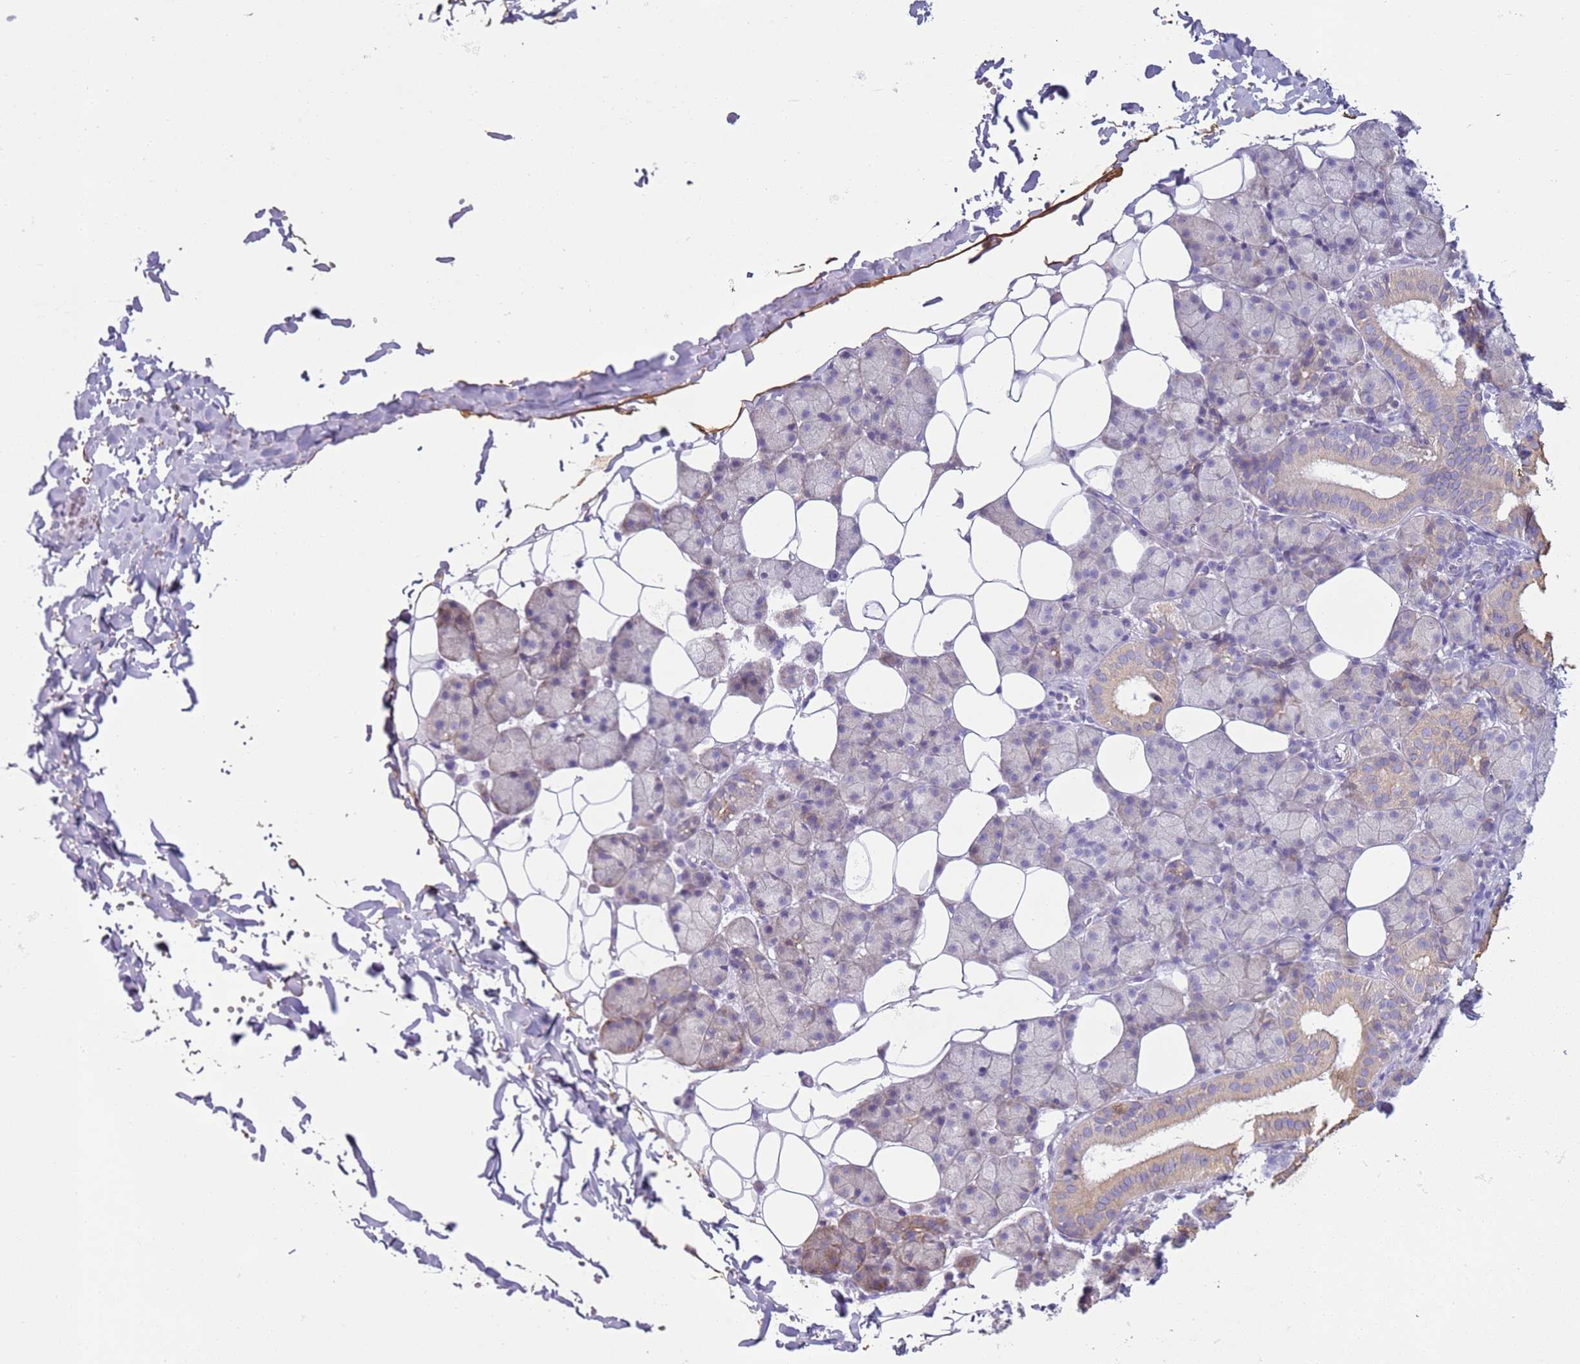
{"staining": {"intensity": "weak", "quantity": "25%-75%", "location": "cytoplasmic/membranous"}, "tissue": "salivary gland", "cell_type": "Glandular cells", "image_type": "normal", "snomed": [{"axis": "morphology", "description": "Normal tissue, NOS"}, {"axis": "topography", "description": "Salivary gland"}], "caption": "A brown stain highlights weak cytoplasmic/membranous positivity of a protein in glandular cells of unremarkable salivary gland.", "gene": "OAF", "patient": {"sex": "female", "age": 33}}